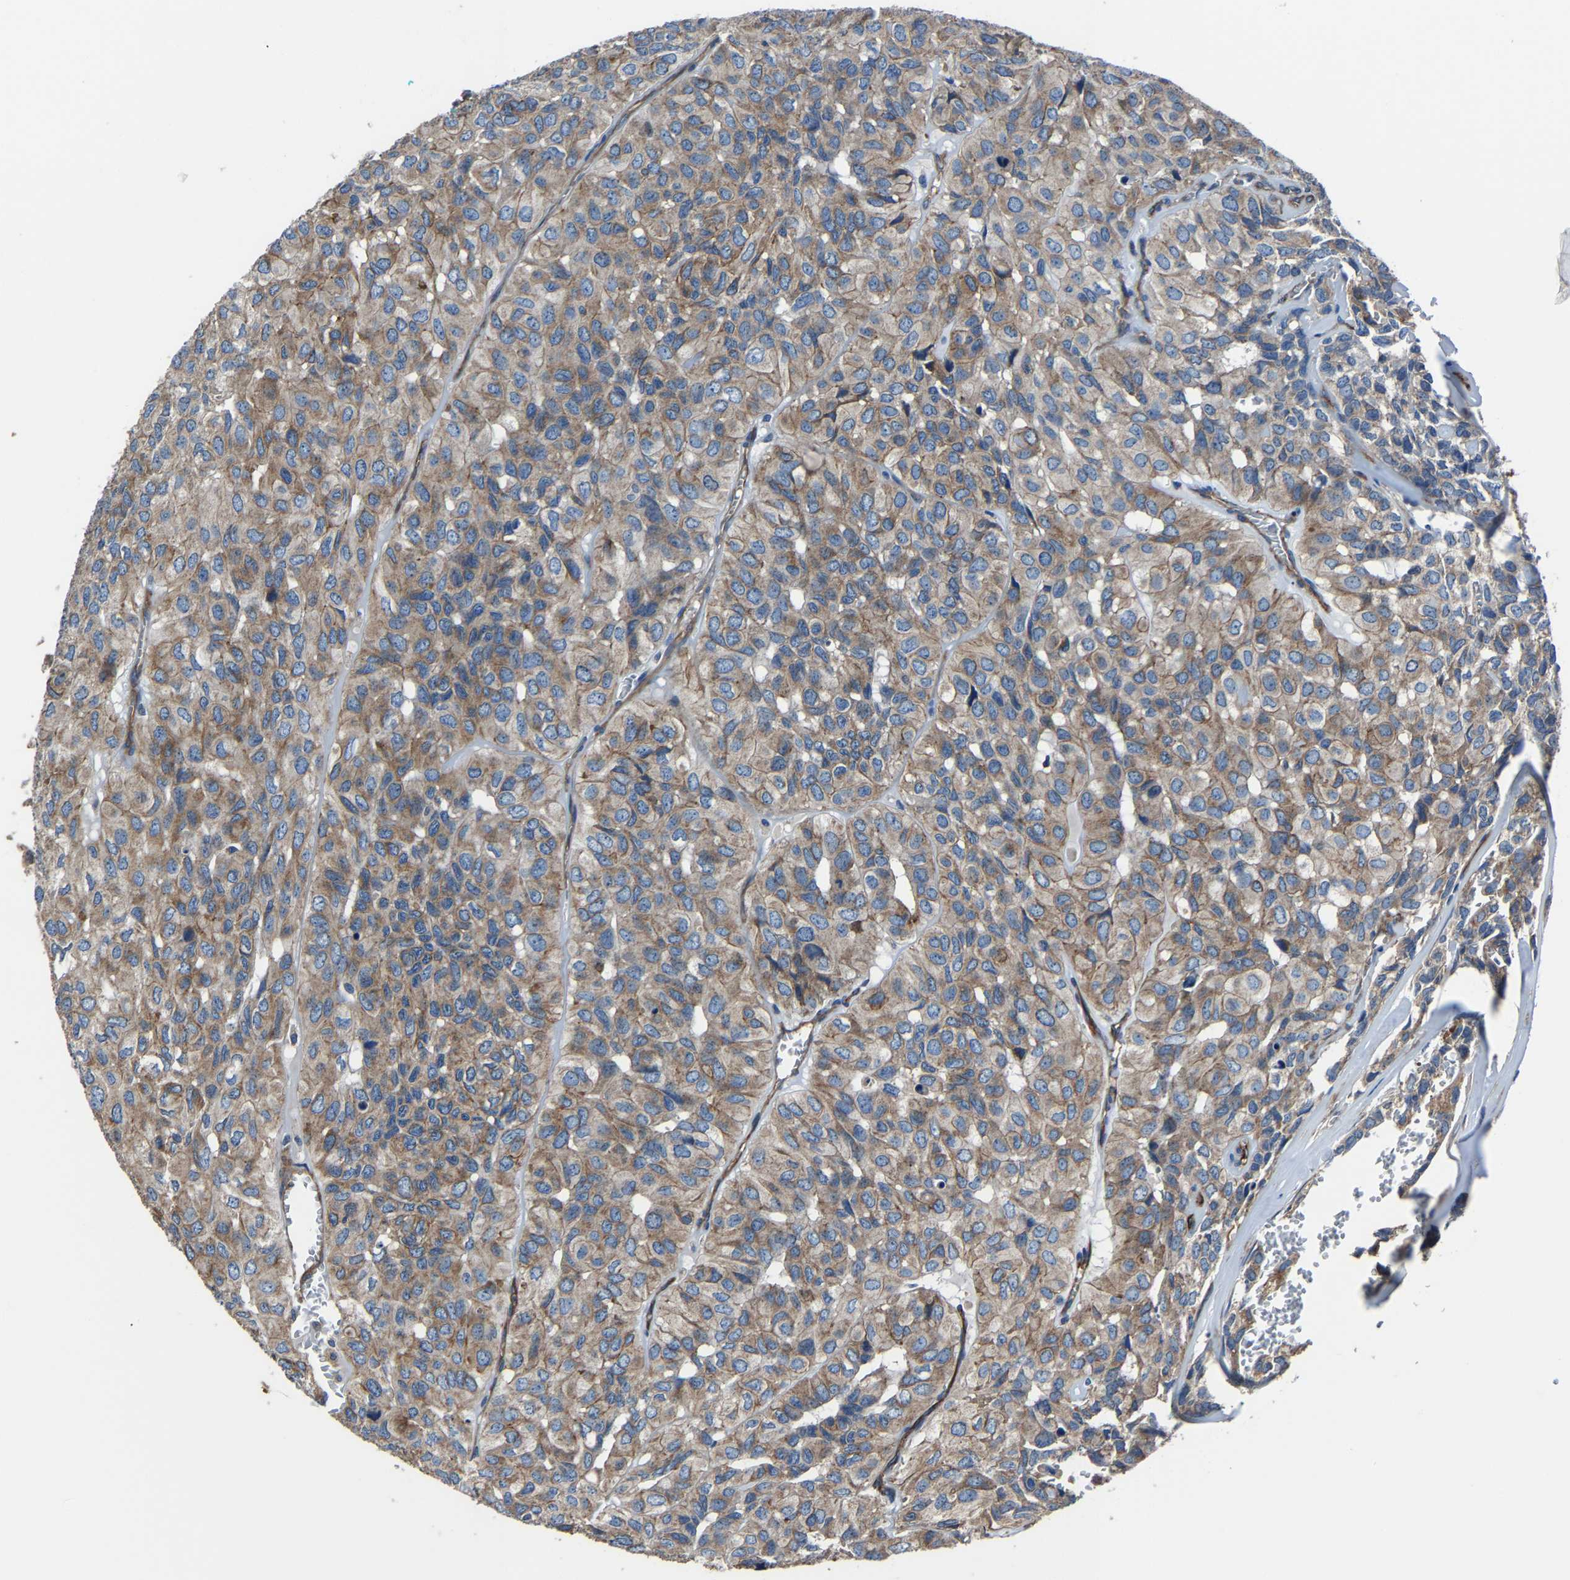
{"staining": {"intensity": "moderate", "quantity": ">75%", "location": "cytoplasmic/membranous"}, "tissue": "head and neck cancer", "cell_type": "Tumor cells", "image_type": "cancer", "snomed": [{"axis": "morphology", "description": "Adenocarcinoma, NOS"}, {"axis": "topography", "description": "Salivary gland, NOS"}, {"axis": "topography", "description": "Head-Neck"}], "caption": "This is a histology image of immunohistochemistry (IHC) staining of head and neck cancer (adenocarcinoma), which shows moderate positivity in the cytoplasmic/membranous of tumor cells.", "gene": "KIAA1958", "patient": {"sex": "female", "age": 76}}